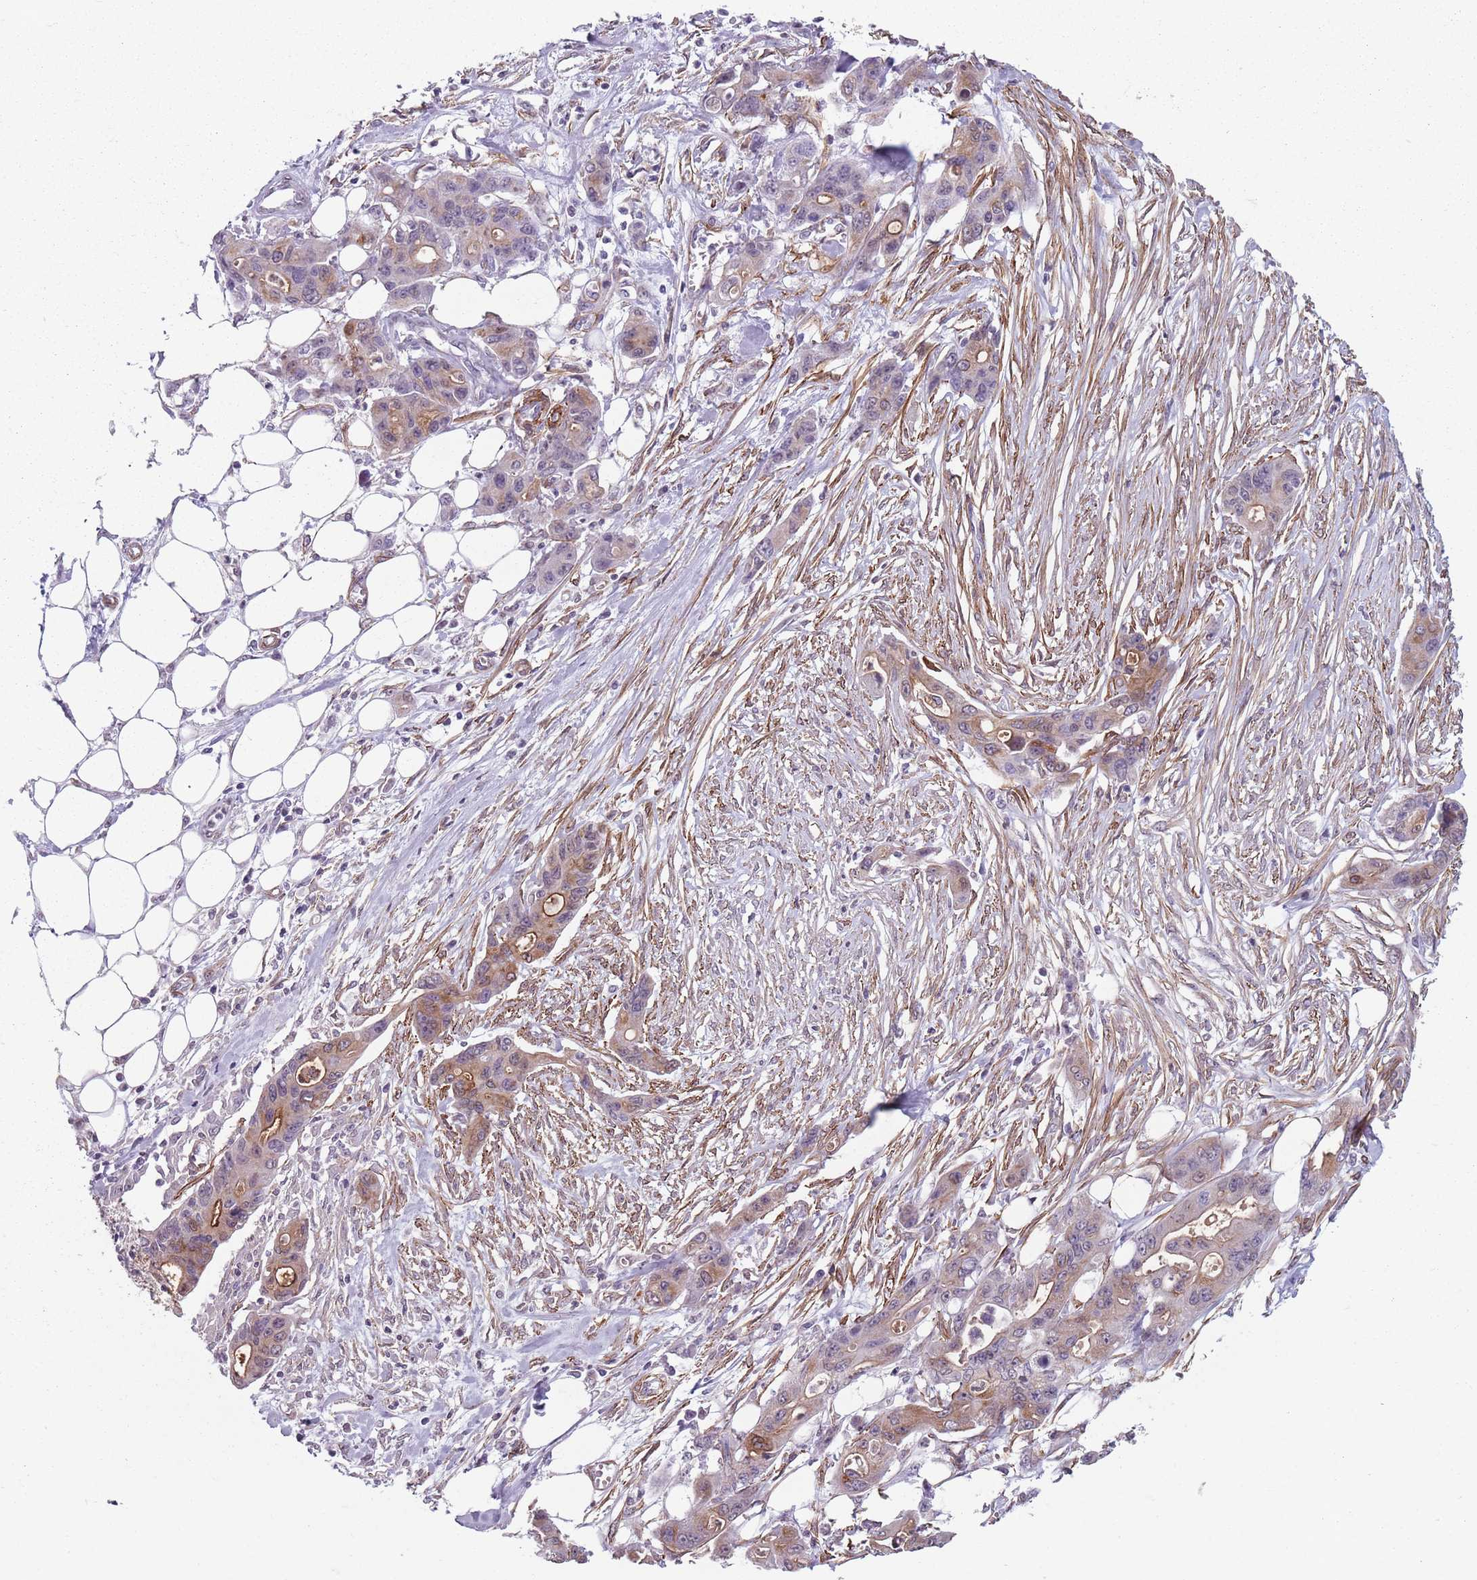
{"staining": {"intensity": "weak", "quantity": "25%-75%", "location": "cytoplasmic/membranous"}, "tissue": "ovarian cancer", "cell_type": "Tumor cells", "image_type": "cancer", "snomed": [{"axis": "morphology", "description": "Cystadenocarcinoma, mucinous, NOS"}, {"axis": "topography", "description": "Ovary"}], "caption": "Mucinous cystadenocarcinoma (ovarian) stained with immunohistochemistry (IHC) shows weak cytoplasmic/membranous positivity in approximately 25%-75% of tumor cells.", "gene": "TMC4", "patient": {"sex": "female", "age": 70}}